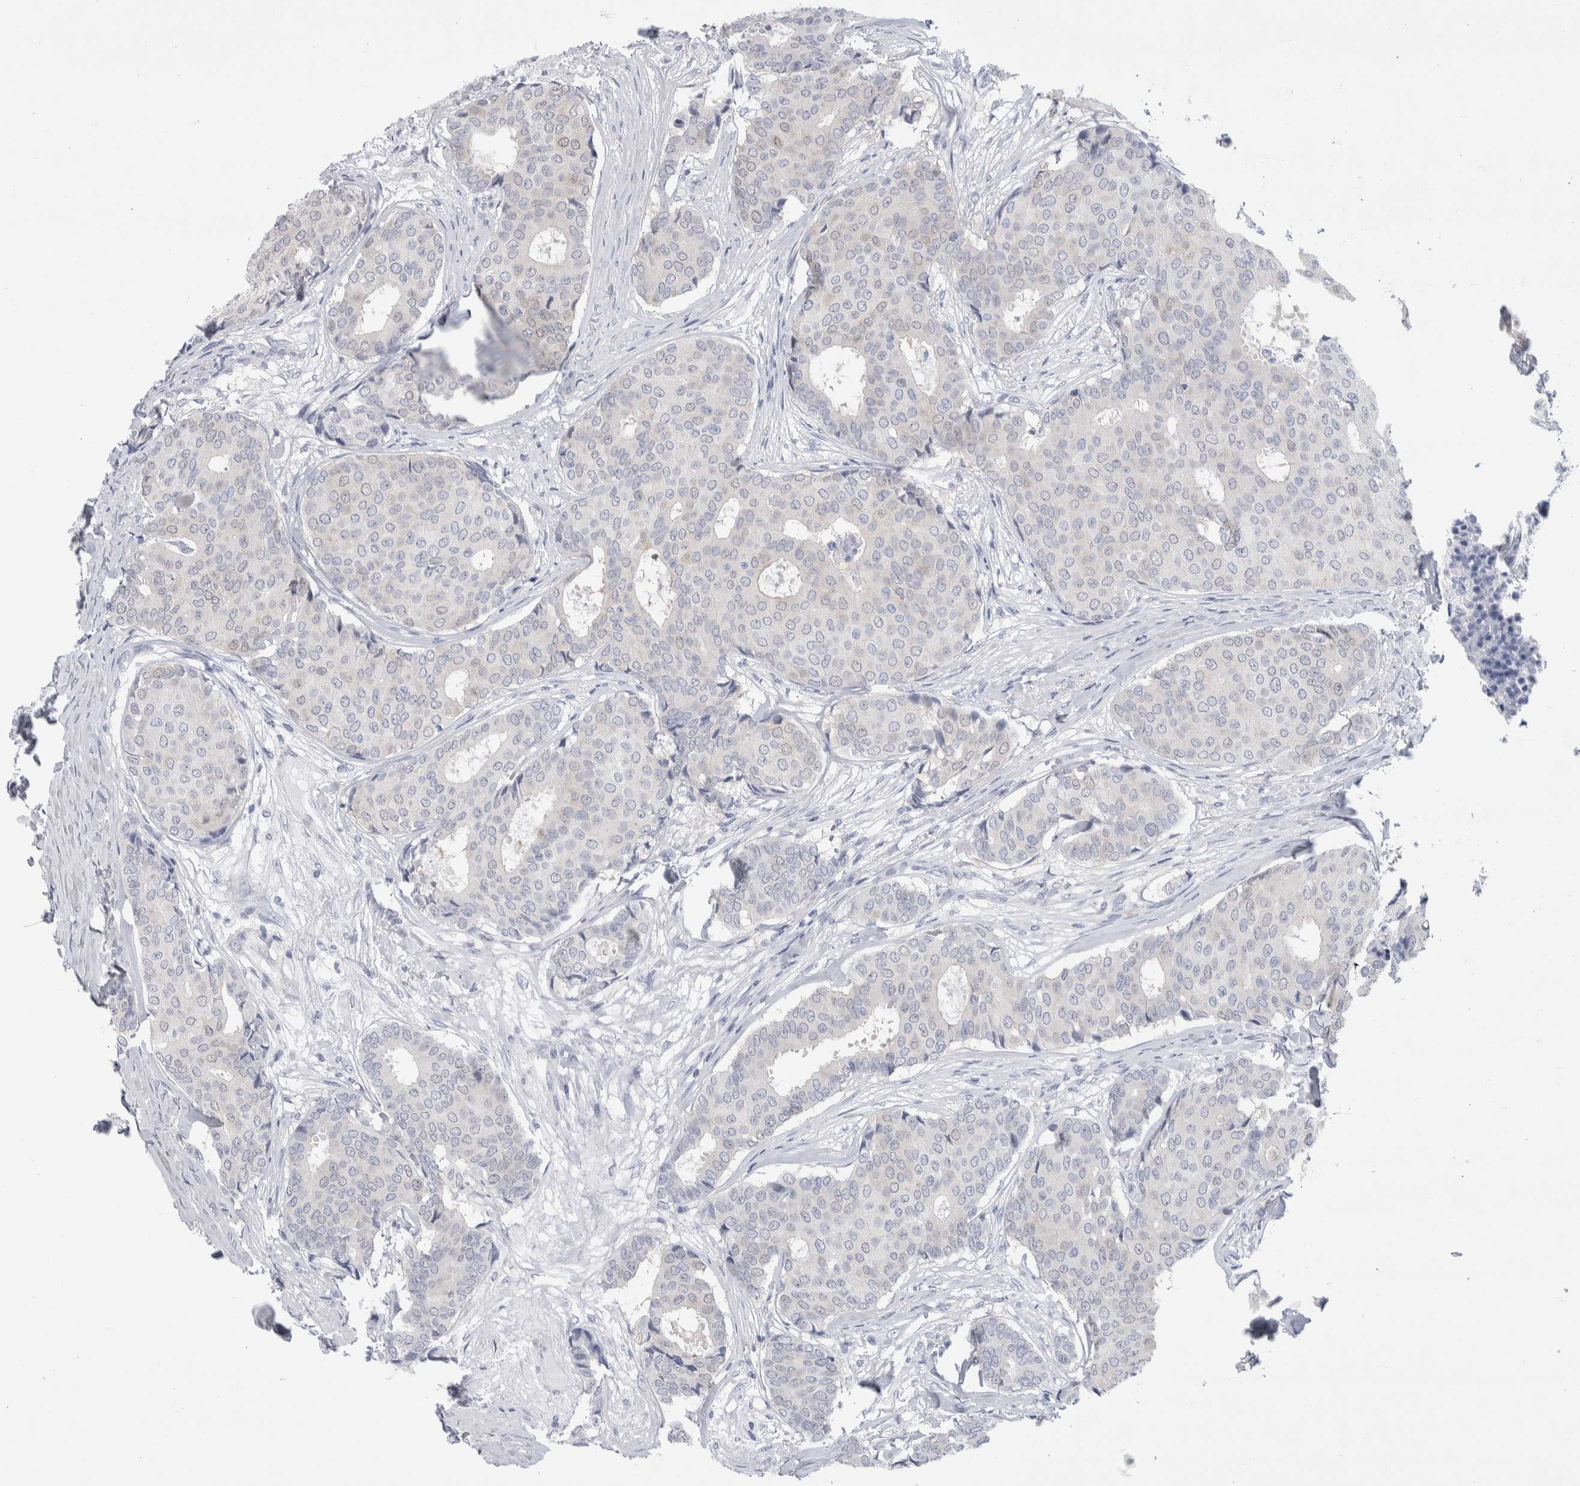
{"staining": {"intensity": "negative", "quantity": "none", "location": "none"}, "tissue": "breast cancer", "cell_type": "Tumor cells", "image_type": "cancer", "snomed": [{"axis": "morphology", "description": "Duct carcinoma"}, {"axis": "topography", "description": "Breast"}], "caption": "Protein analysis of breast cancer (invasive ductal carcinoma) reveals no significant staining in tumor cells.", "gene": "LURAP1L", "patient": {"sex": "female", "age": 75}}